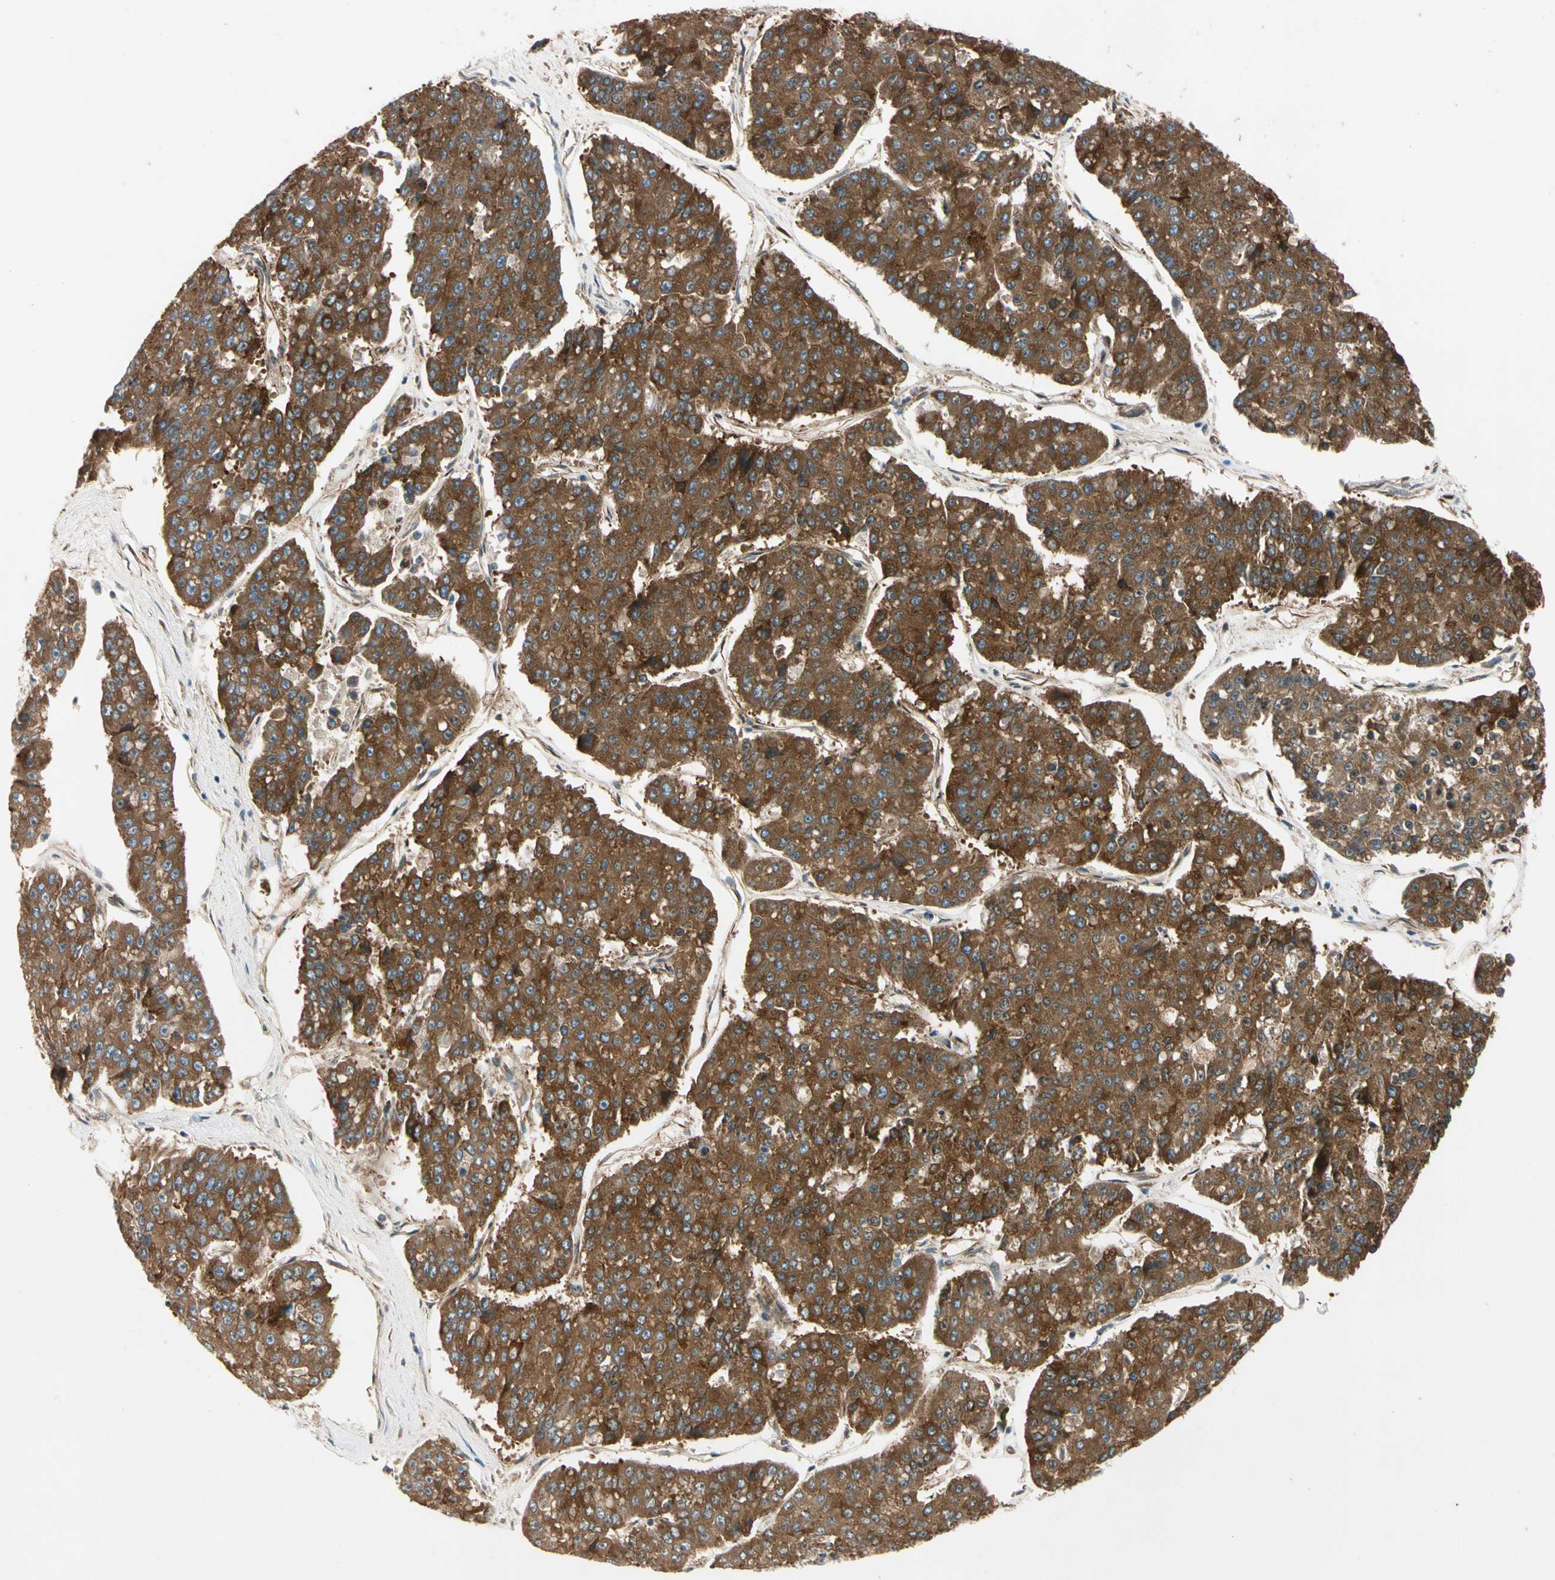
{"staining": {"intensity": "strong", "quantity": ">75%", "location": "cytoplasmic/membranous"}, "tissue": "pancreatic cancer", "cell_type": "Tumor cells", "image_type": "cancer", "snomed": [{"axis": "morphology", "description": "Adenocarcinoma, NOS"}, {"axis": "topography", "description": "Pancreas"}], "caption": "A photomicrograph showing strong cytoplasmic/membranous staining in approximately >75% of tumor cells in adenocarcinoma (pancreatic), as visualized by brown immunohistochemical staining.", "gene": "ROCK2", "patient": {"sex": "male", "age": 50}}